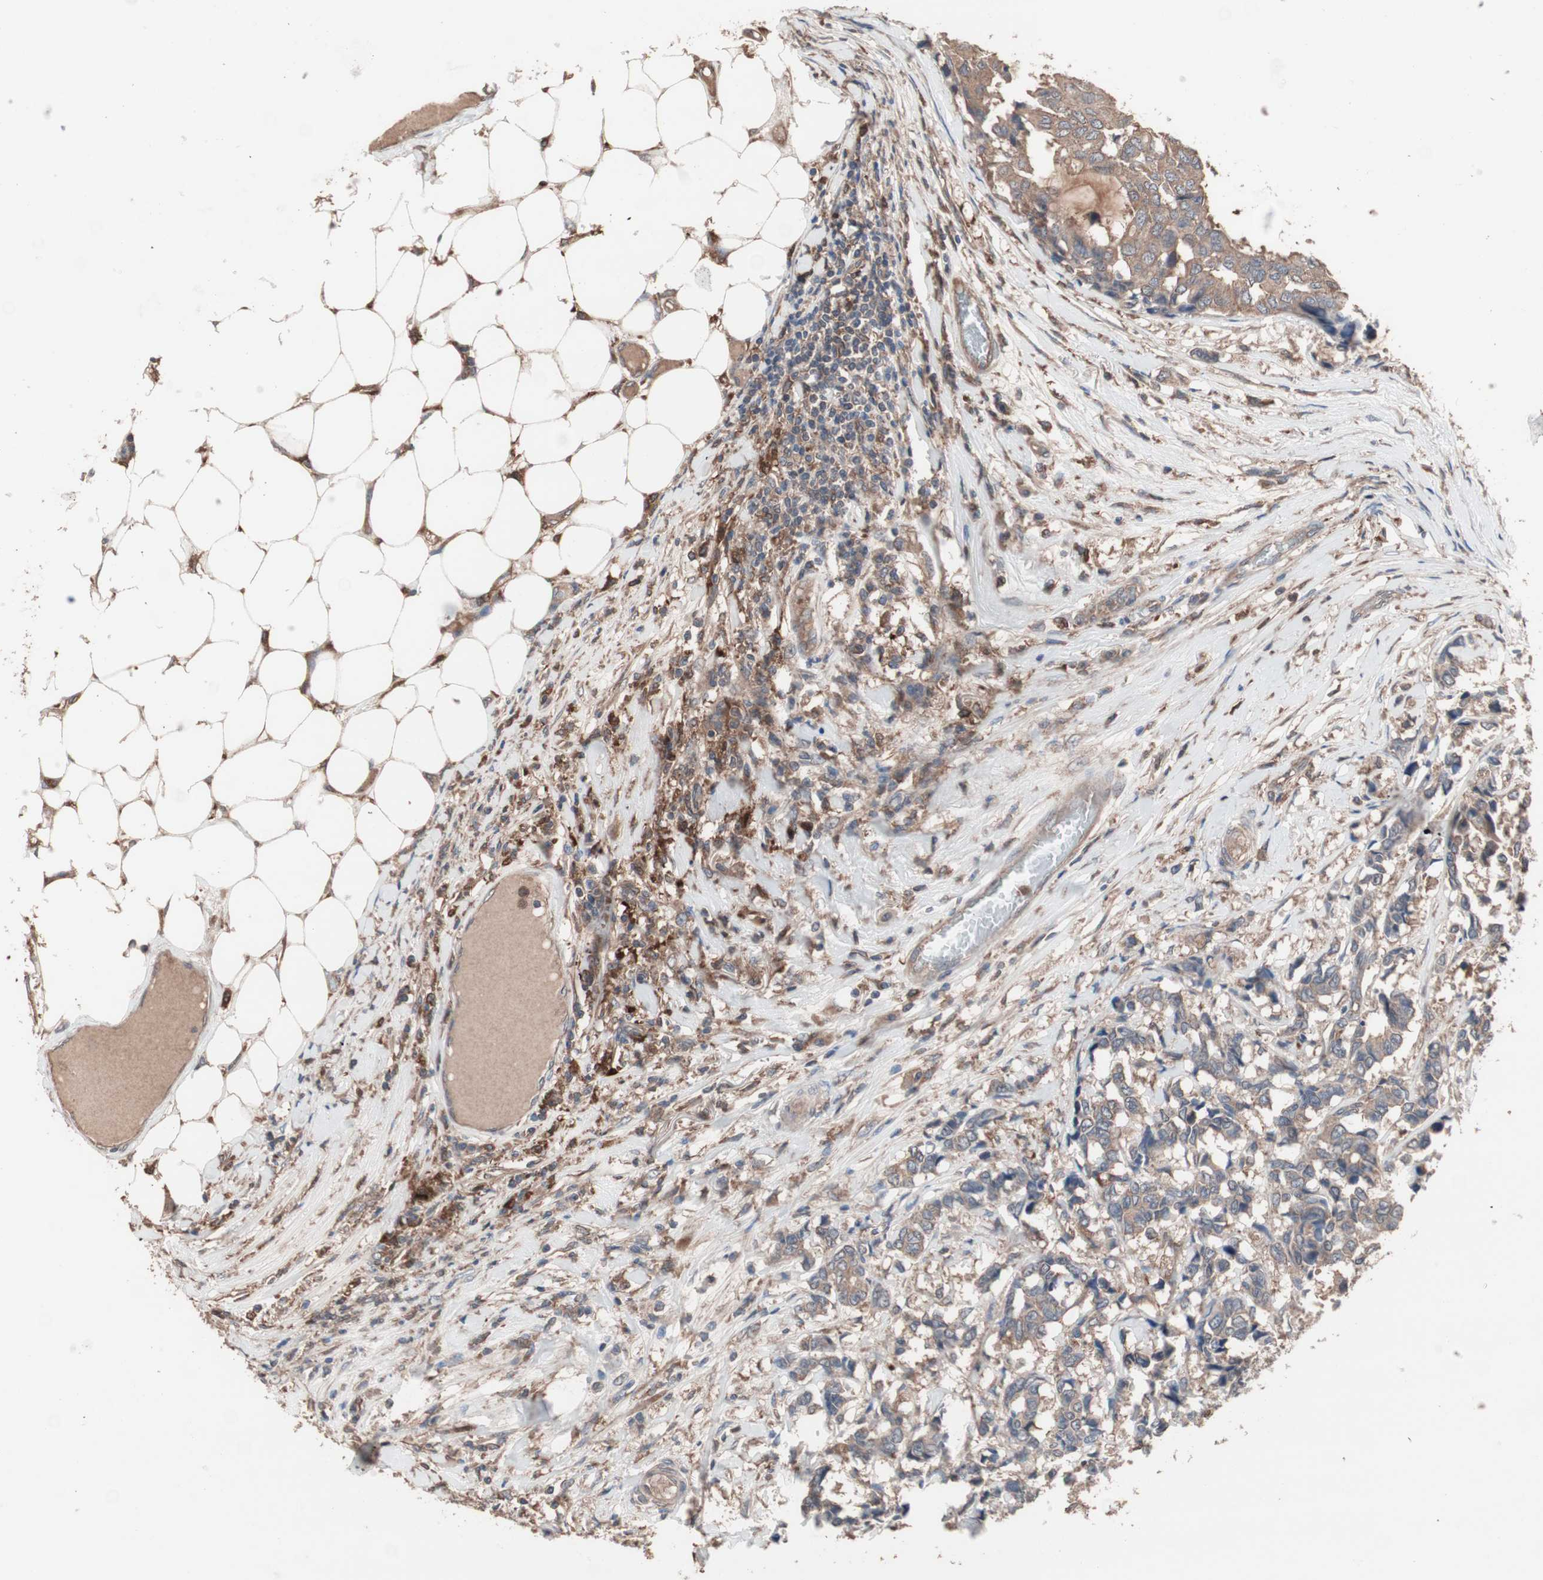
{"staining": {"intensity": "moderate", "quantity": ">75%", "location": "cytoplasmic/membranous"}, "tissue": "breast cancer", "cell_type": "Tumor cells", "image_type": "cancer", "snomed": [{"axis": "morphology", "description": "Duct carcinoma"}, {"axis": "topography", "description": "Breast"}], "caption": "There is medium levels of moderate cytoplasmic/membranous expression in tumor cells of breast infiltrating ductal carcinoma, as demonstrated by immunohistochemical staining (brown color).", "gene": "ATG7", "patient": {"sex": "female", "age": 87}}